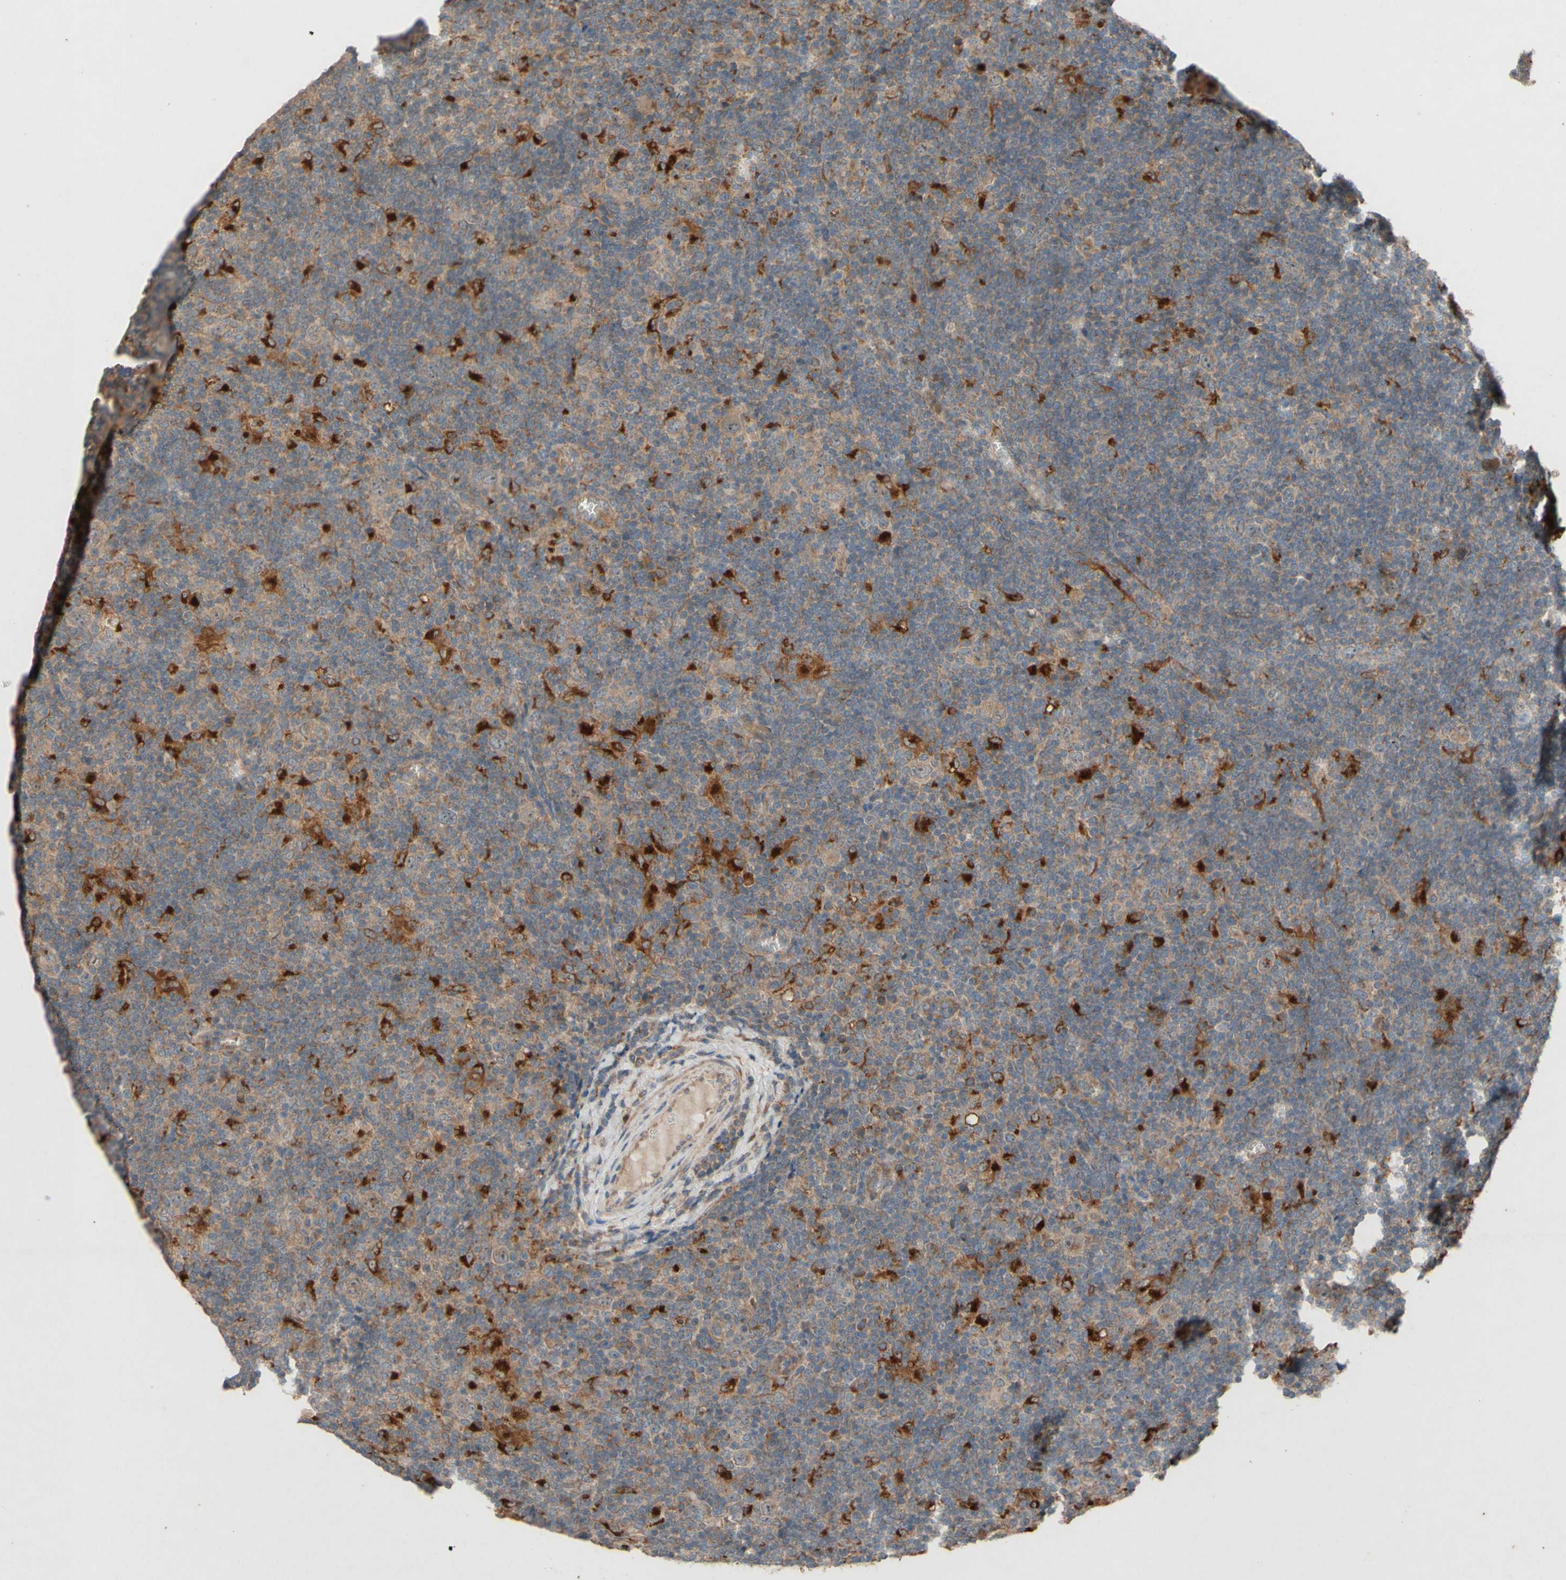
{"staining": {"intensity": "weak", "quantity": ">75%", "location": "cytoplasmic/membranous"}, "tissue": "lymphoma", "cell_type": "Tumor cells", "image_type": "cancer", "snomed": [{"axis": "morphology", "description": "Hodgkin's disease, NOS"}, {"axis": "topography", "description": "Lymph node"}], "caption": "Approximately >75% of tumor cells in lymphoma reveal weak cytoplasmic/membranous protein staining as visualized by brown immunohistochemical staining.", "gene": "ATP6V1F", "patient": {"sex": "female", "age": 57}}